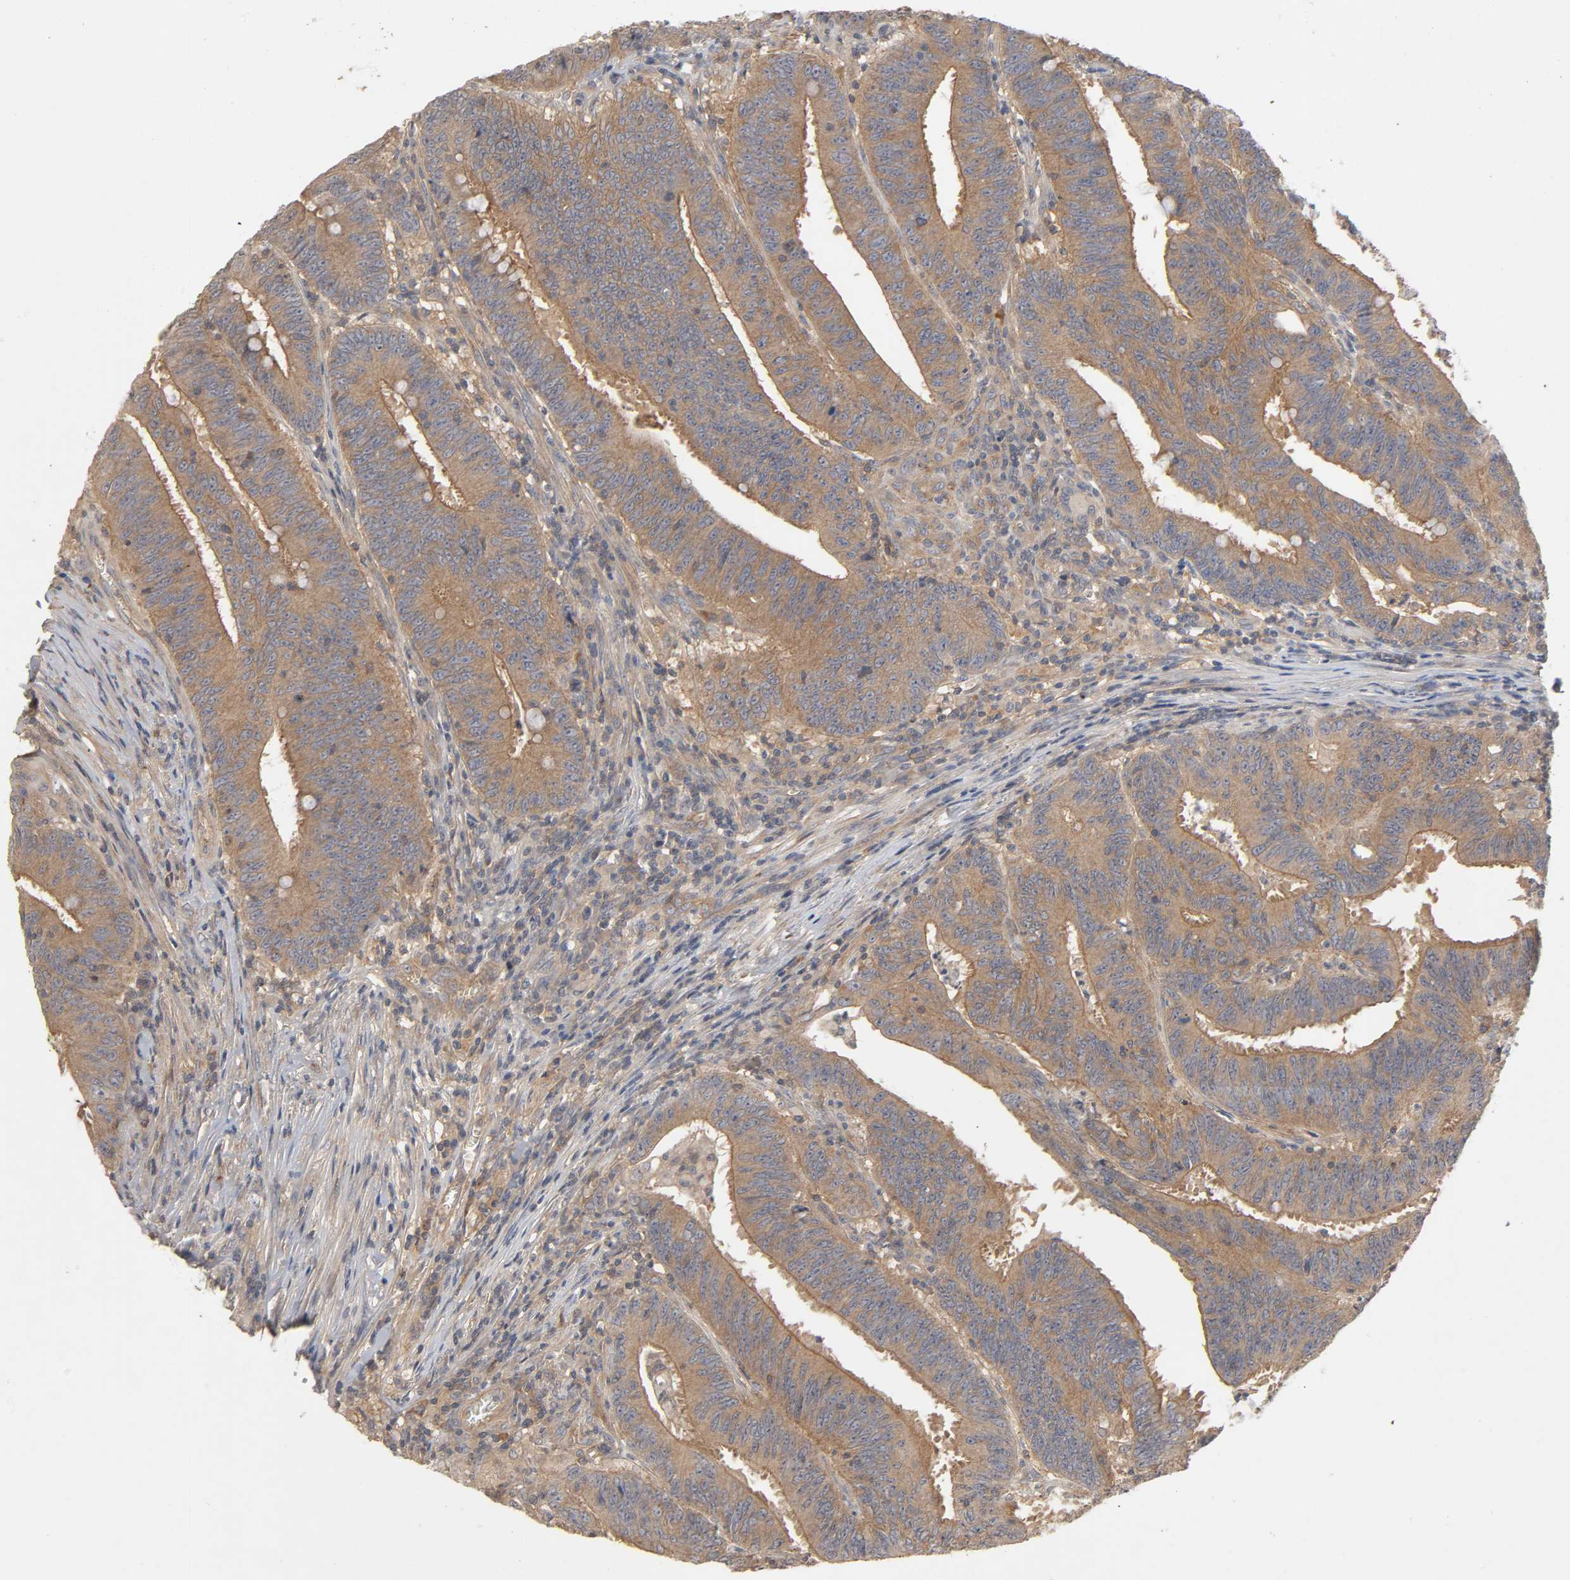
{"staining": {"intensity": "moderate", "quantity": ">75%", "location": "cytoplasmic/membranous"}, "tissue": "colorectal cancer", "cell_type": "Tumor cells", "image_type": "cancer", "snomed": [{"axis": "morphology", "description": "Adenocarcinoma, NOS"}, {"axis": "topography", "description": "Colon"}], "caption": "Immunohistochemical staining of human colorectal cancer (adenocarcinoma) displays medium levels of moderate cytoplasmic/membranous protein positivity in about >75% of tumor cells.", "gene": "CPB2", "patient": {"sex": "male", "age": 45}}